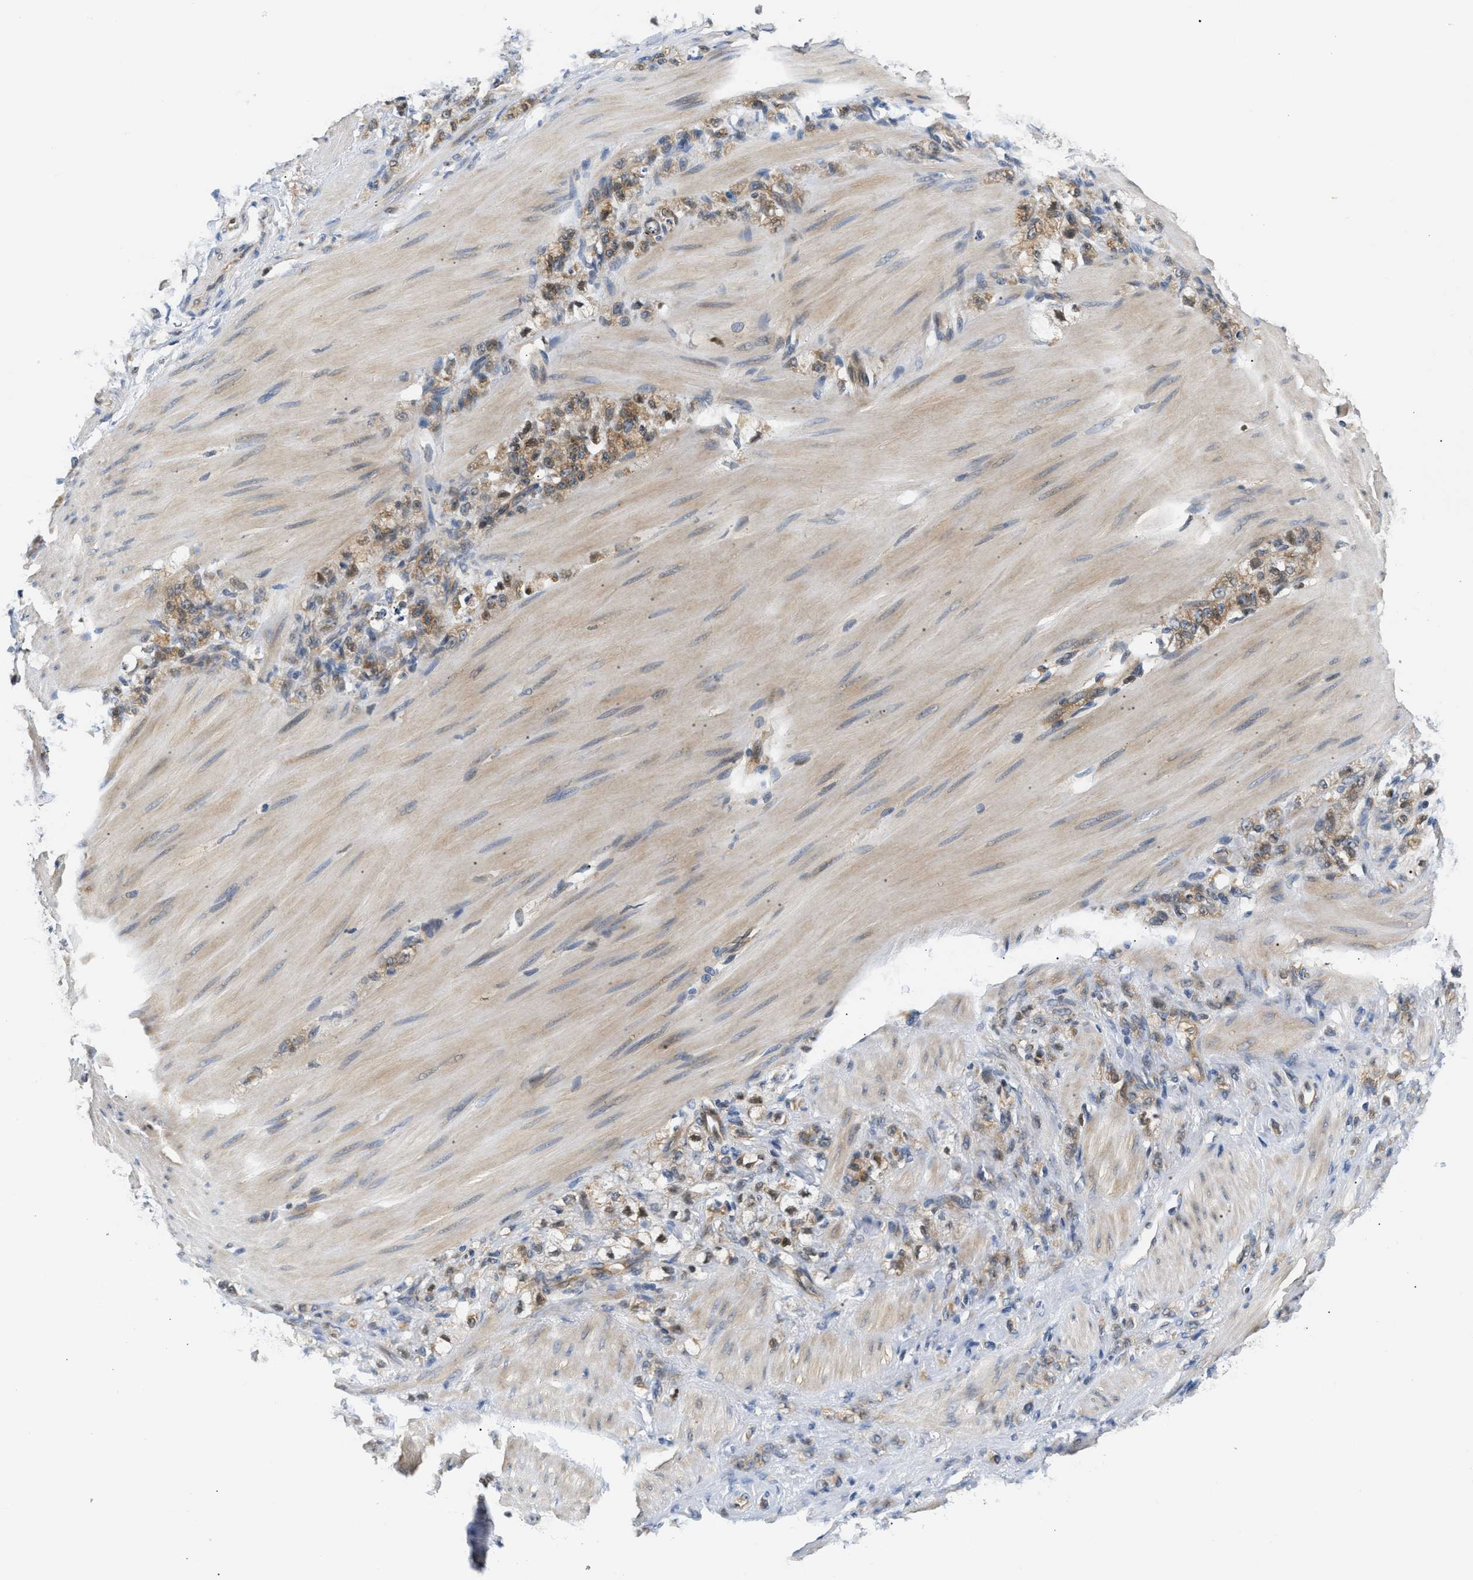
{"staining": {"intensity": "moderate", "quantity": ">75%", "location": "cytoplasmic/membranous"}, "tissue": "stomach cancer", "cell_type": "Tumor cells", "image_type": "cancer", "snomed": [{"axis": "morphology", "description": "Adenocarcinoma, NOS"}, {"axis": "topography", "description": "Stomach"}], "caption": "This image reveals adenocarcinoma (stomach) stained with immunohistochemistry (IHC) to label a protein in brown. The cytoplasmic/membranous of tumor cells show moderate positivity for the protein. Nuclei are counter-stained blue.", "gene": "TNIP2", "patient": {"sex": "male", "age": 82}}